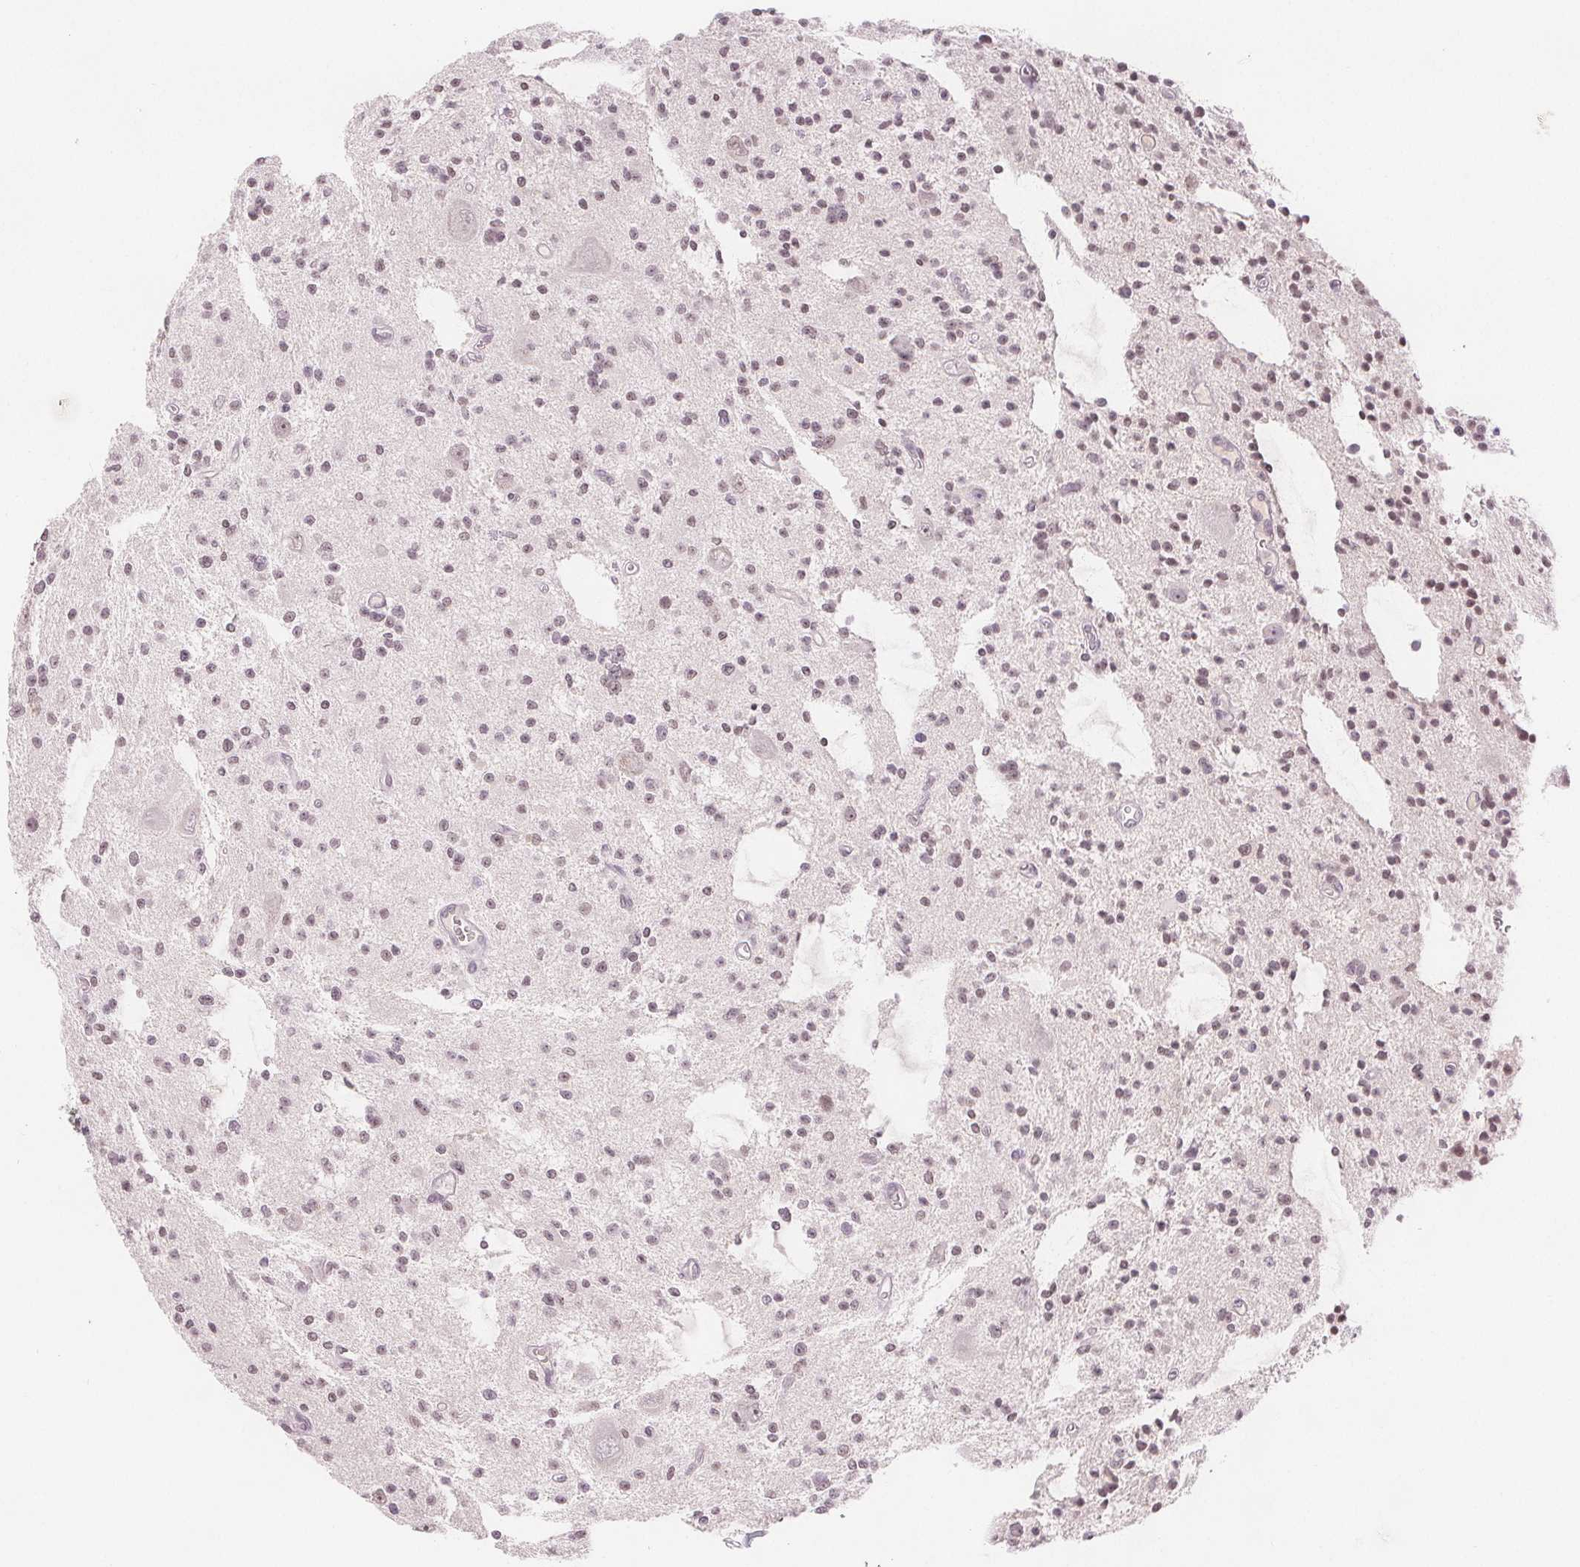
{"staining": {"intensity": "weak", "quantity": ">75%", "location": "nuclear"}, "tissue": "glioma", "cell_type": "Tumor cells", "image_type": "cancer", "snomed": [{"axis": "morphology", "description": "Glioma, malignant, Low grade"}, {"axis": "topography", "description": "Brain"}], "caption": "Protein expression by IHC demonstrates weak nuclear expression in about >75% of tumor cells in glioma. (DAB IHC with brightfield microscopy, high magnification).", "gene": "DEK", "patient": {"sex": "male", "age": 43}}